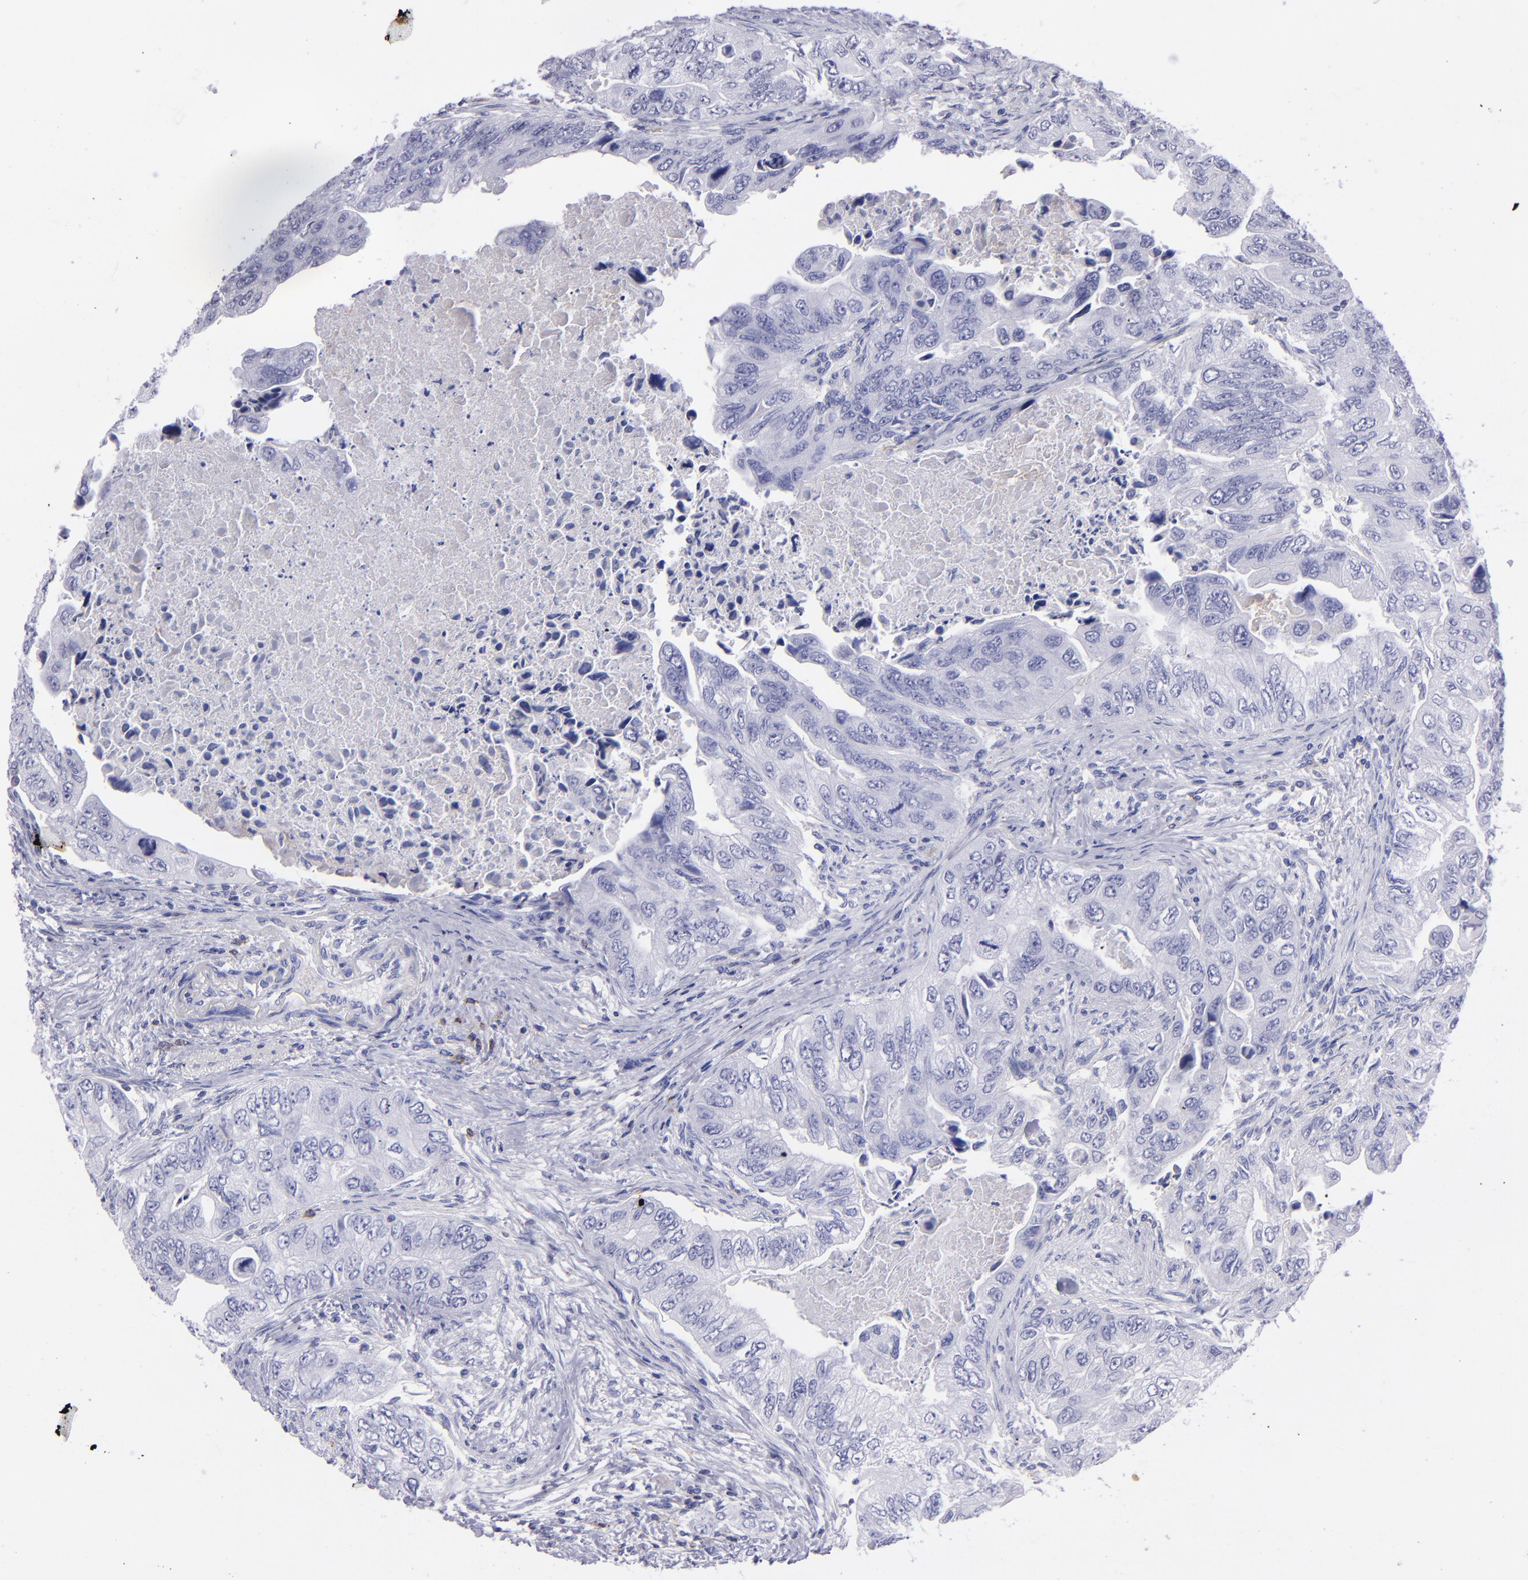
{"staining": {"intensity": "negative", "quantity": "none", "location": "none"}, "tissue": "colorectal cancer", "cell_type": "Tumor cells", "image_type": "cancer", "snomed": [{"axis": "morphology", "description": "Adenocarcinoma, NOS"}, {"axis": "topography", "description": "Colon"}], "caption": "Tumor cells are negative for brown protein staining in adenocarcinoma (colorectal). (DAB IHC, high magnification).", "gene": "CD37", "patient": {"sex": "female", "age": 11}}